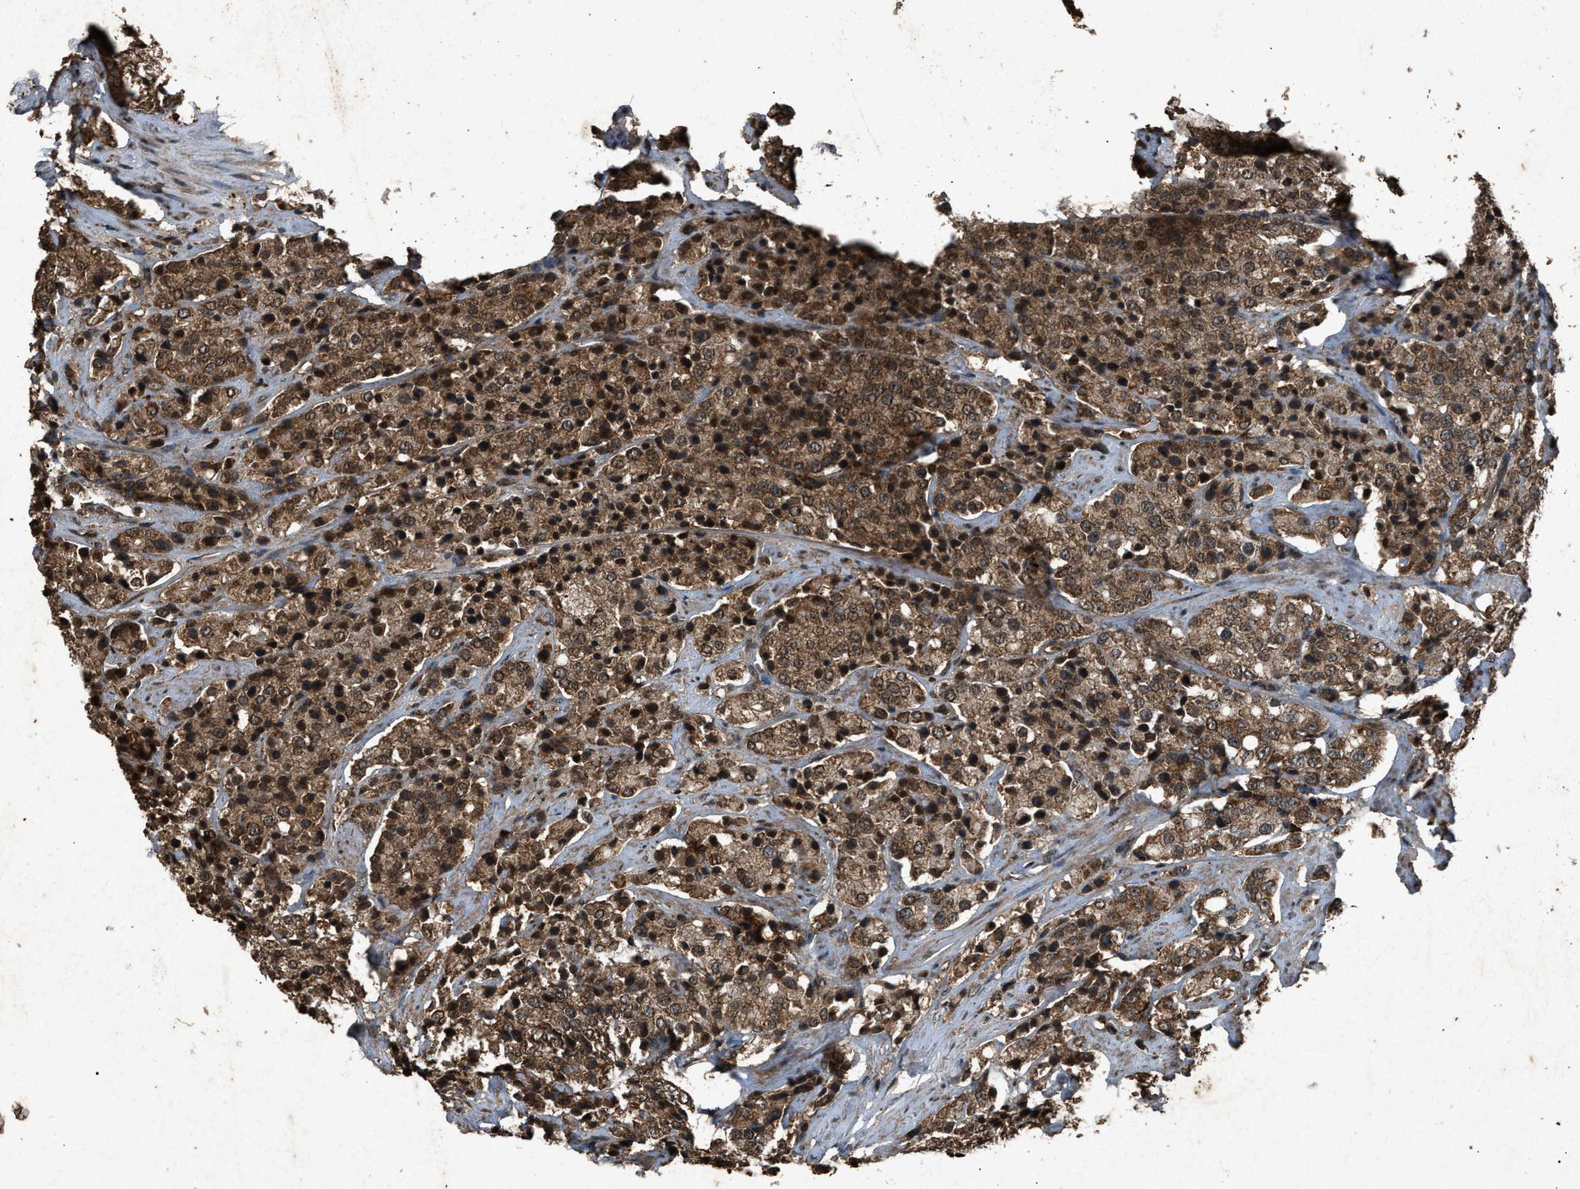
{"staining": {"intensity": "moderate", "quantity": ">75%", "location": "cytoplasmic/membranous"}, "tissue": "prostate cancer", "cell_type": "Tumor cells", "image_type": "cancer", "snomed": [{"axis": "morphology", "description": "Adenocarcinoma, Medium grade"}, {"axis": "topography", "description": "Prostate"}], "caption": "Prostate cancer was stained to show a protein in brown. There is medium levels of moderate cytoplasmic/membranous positivity in about >75% of tumor cells. Using DAB (3,3'-diaminobenzidine) (brown) and hematoxylin (blue) stains, captured at high magnification using brightfield microscopy.", "gene": "OAS1", "patient": {"sex": "male", "age": 70}}